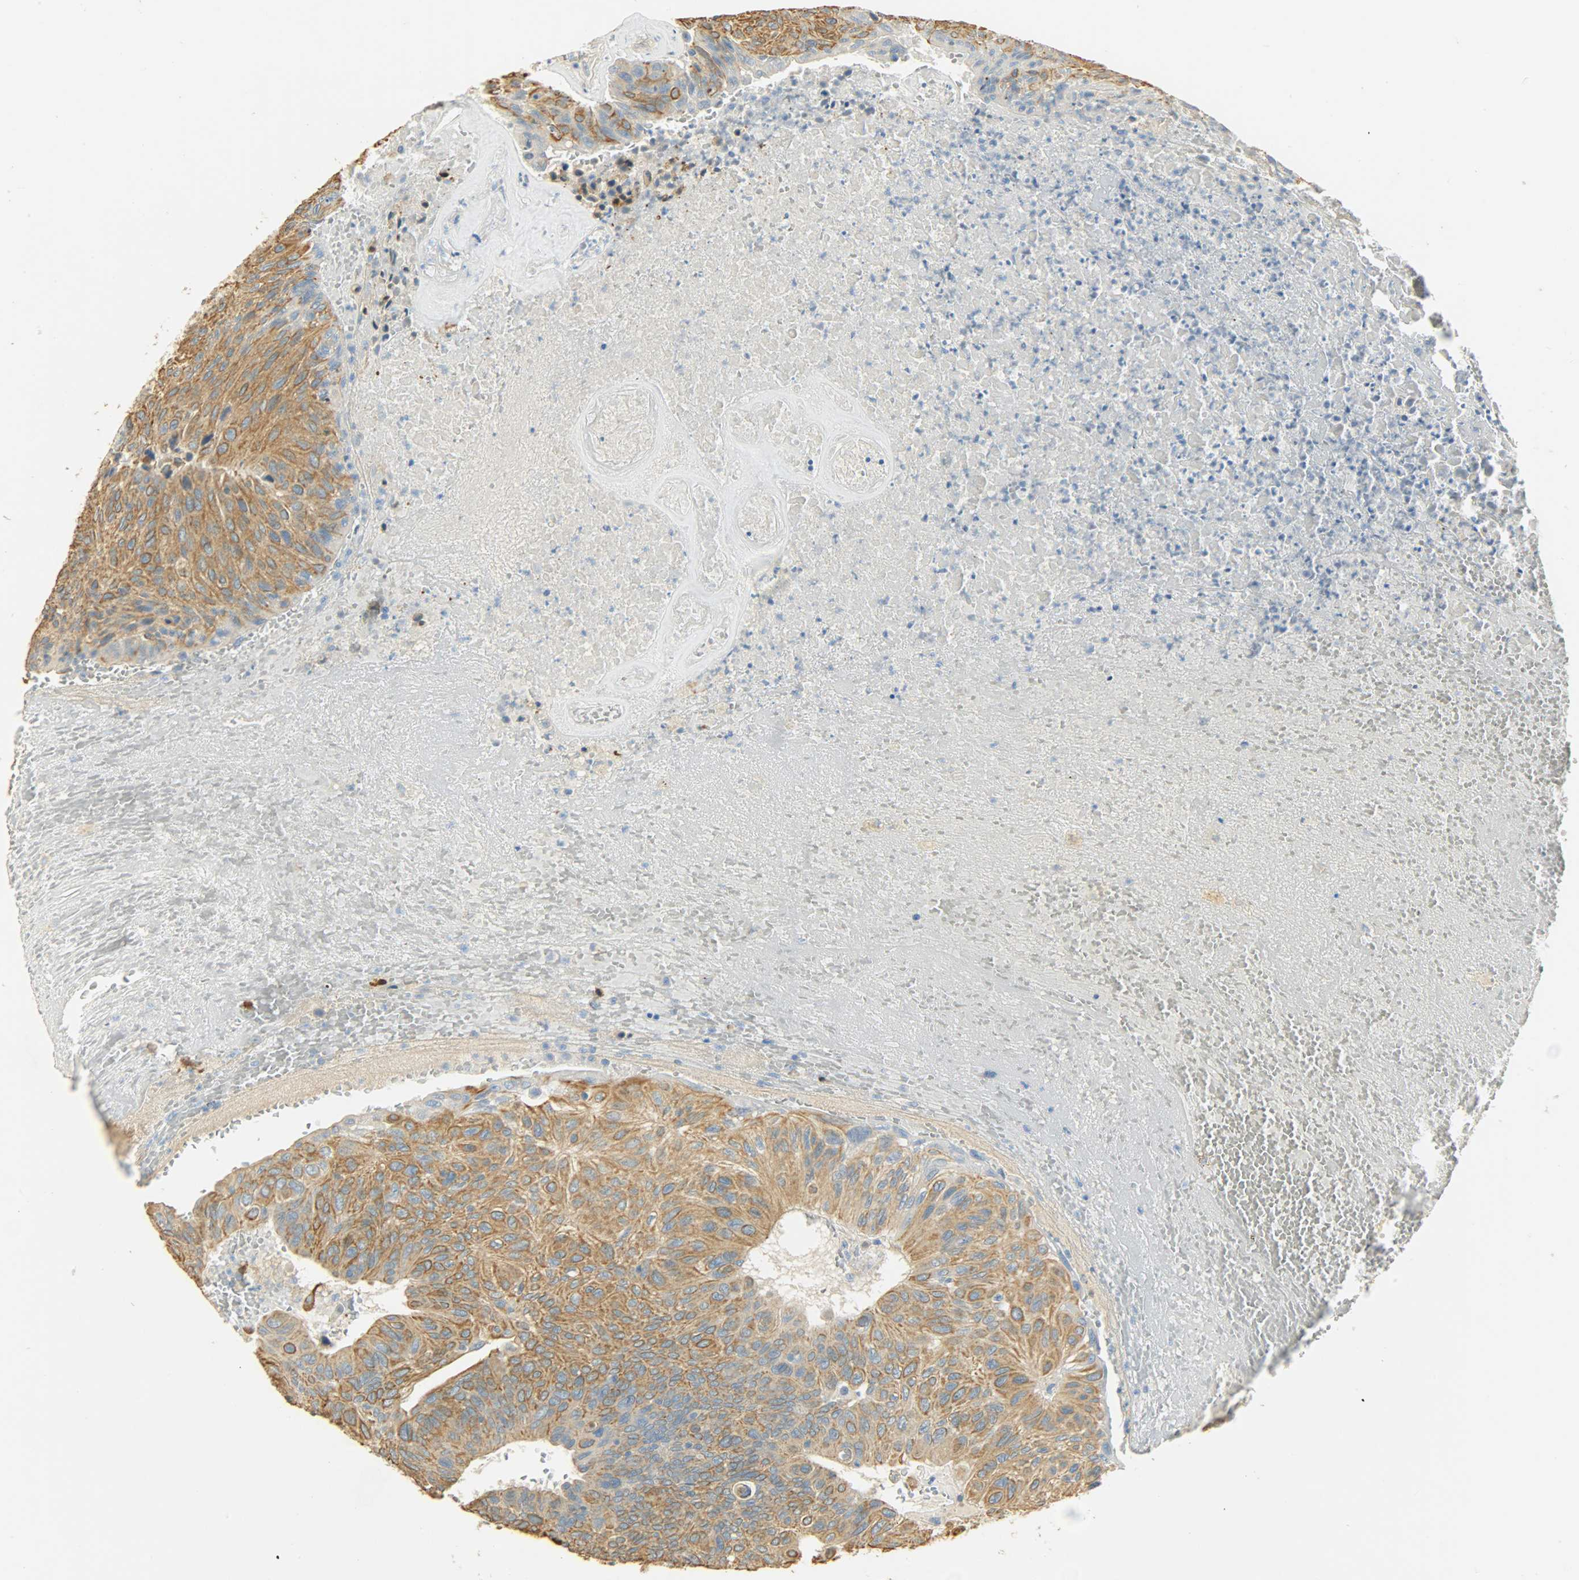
{"staining": {"intensity": "strong", "quantity": ">75%", "location": "cytoplasmic/membranous"}, "tissue": "urothelial cancer", "cell_type": "Tumor cells", "image_type": "cancer", "snomed": [{"axis": "morphology", "description": "Urothelial carcinoma, High grade"}, {"axis": "topography", "description": "Urinary bladder"}], "caption": "A histopathology image showing strong cytoplasmic/membranous positivity in approximately >75% of tumor cells in urothelial cancer, as visualized by brown immunohistochemical staining.", "gene": "USP13", "patient": {"sex": "male", "age": 66}}